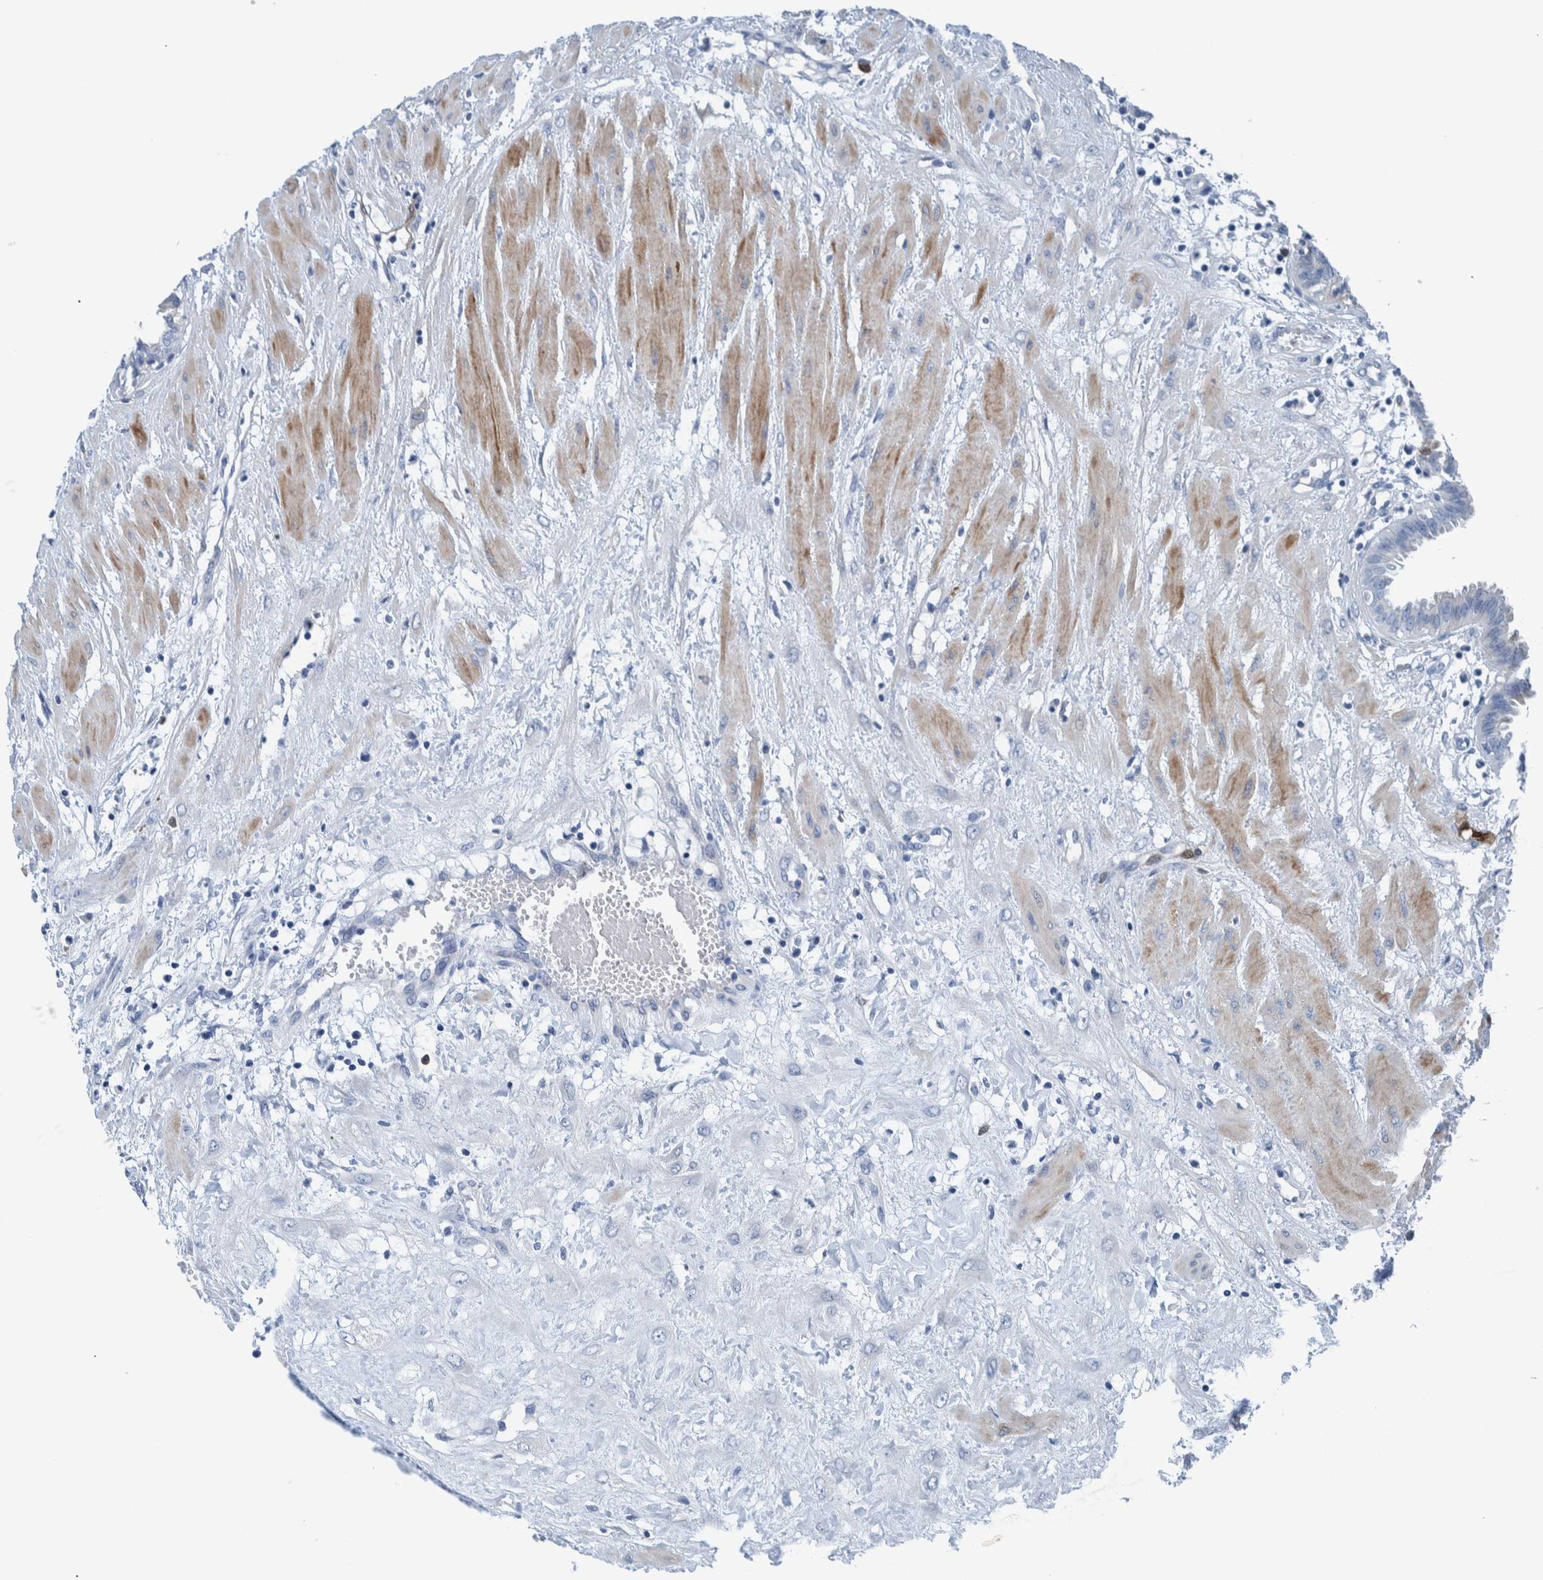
{"staining": {"intensity": "negative", "quantity": "none", "location": "none"}, "tissue": "fallopian tube", "cell_type": "Glandular cells", "image_type": "normal", "snomed": [{"axis": "morphology", "description": "Normal tissue, NOS"}, {"axis": "topography", "description": "Fallopian tube"}, {"axis": "topography", "description": "Placenta"}], "caption": "An immunohistochemistry image of normal fallopian tube is shown. There is no staining in glandular cells of fallopian tube. (IHC, brightfield microscopy, high magnification).", "gene": "IDO1", "patient": {"sex": "female", "age": 32}}